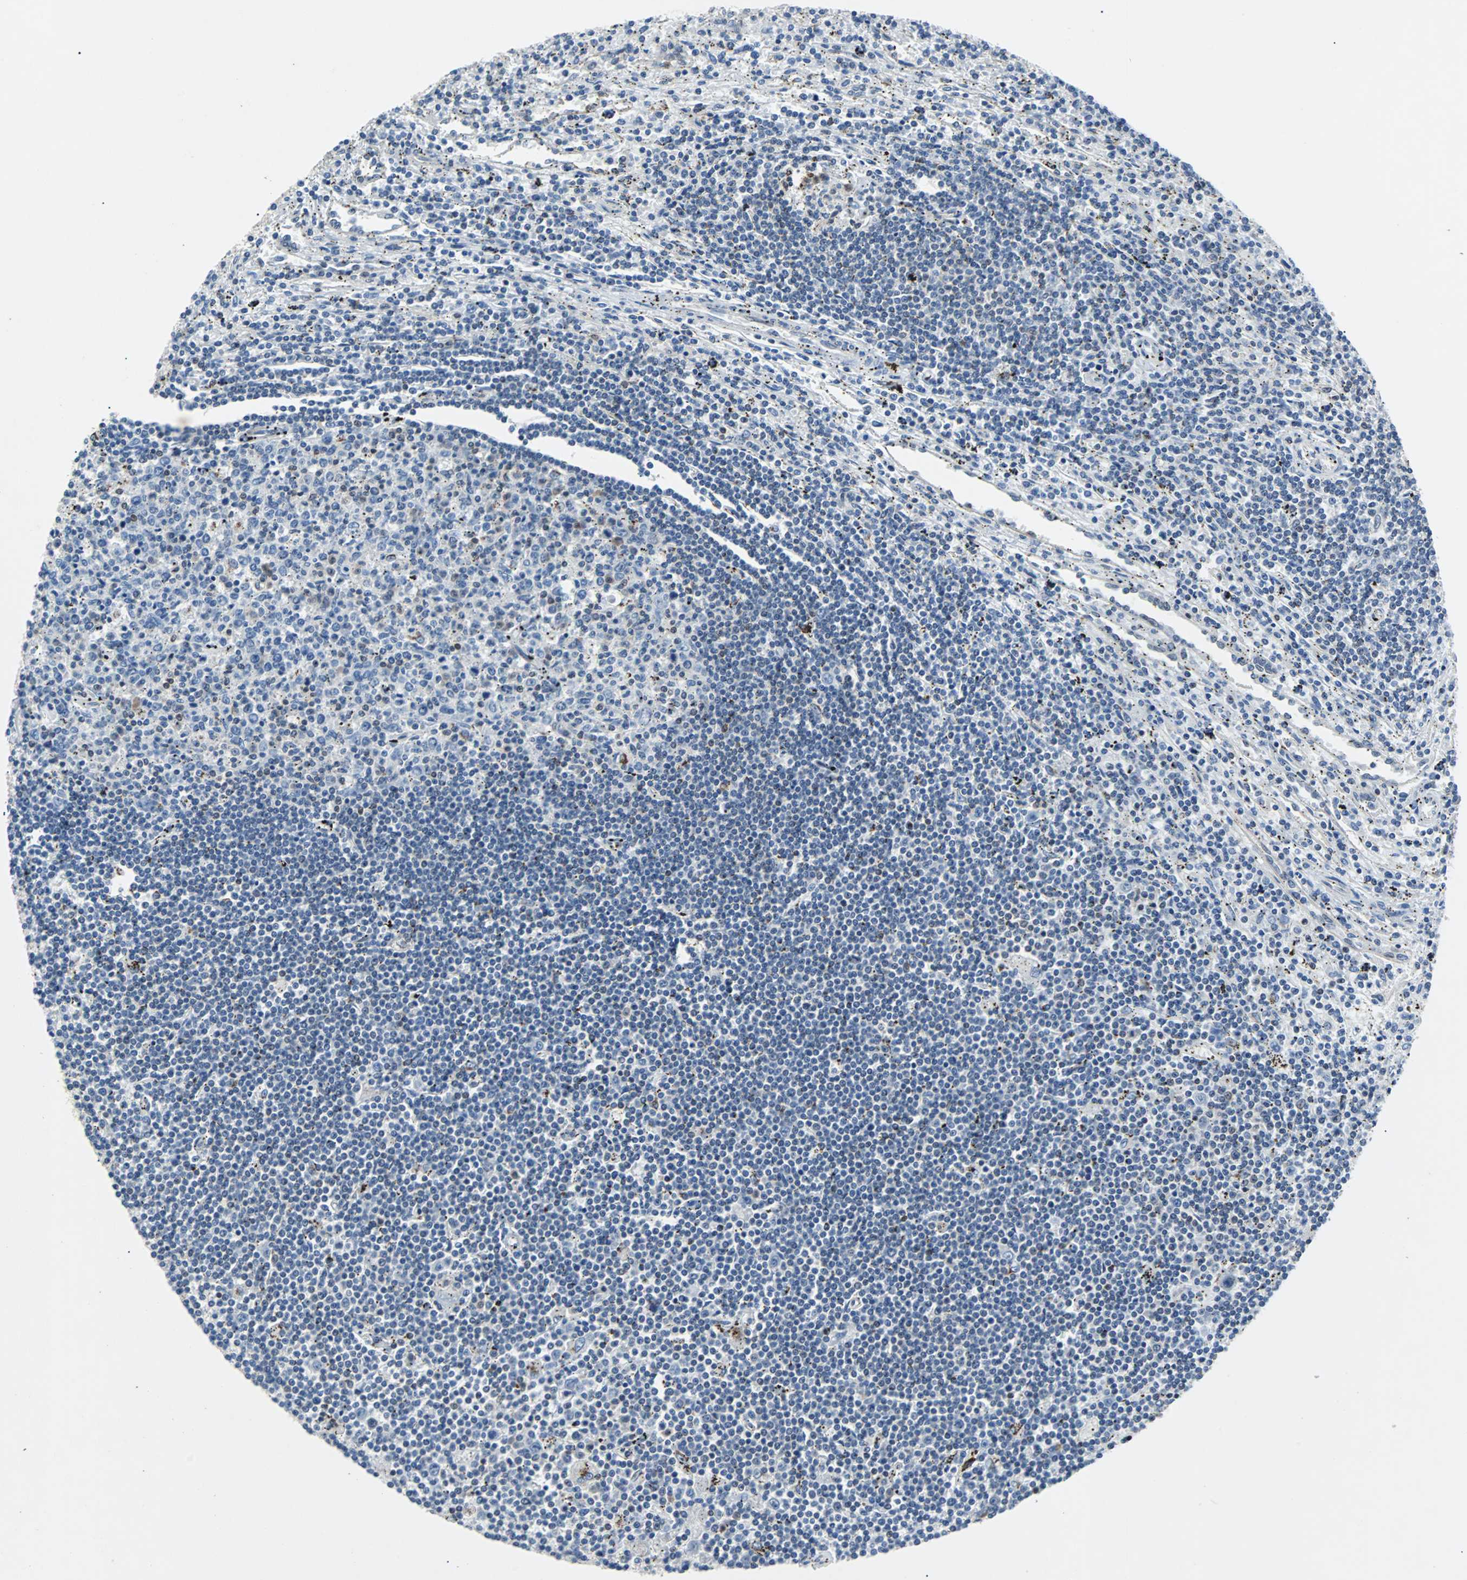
{"staining": {"intensity": "negative", "quantity": "none", "location": "none"}, "tissue": "lymphoma", "cell_type": "Tumor cells", "image_type": "cancer", "snomed": [{"axis": "morphology", "description": "Malignant lymphoma, non-Hodgkin's type, Low grade"}, {"axis": "topography", "description": "Spleen"}], "caption": "Immunohistochemistry (IHC) of malignant lymphoma, non-Hodgkin's type (low-grade) demonstrates no staining in tumor cells. Brightfield microscopy of immunohistochemistry (IHC) stained with DAB (3,3'-diaminobenzidine) (brown) and hematoxylin (blue), captured at high magnification.", "gene": "MAP2K6", "patient": {"sex": "male", "age": 76}}